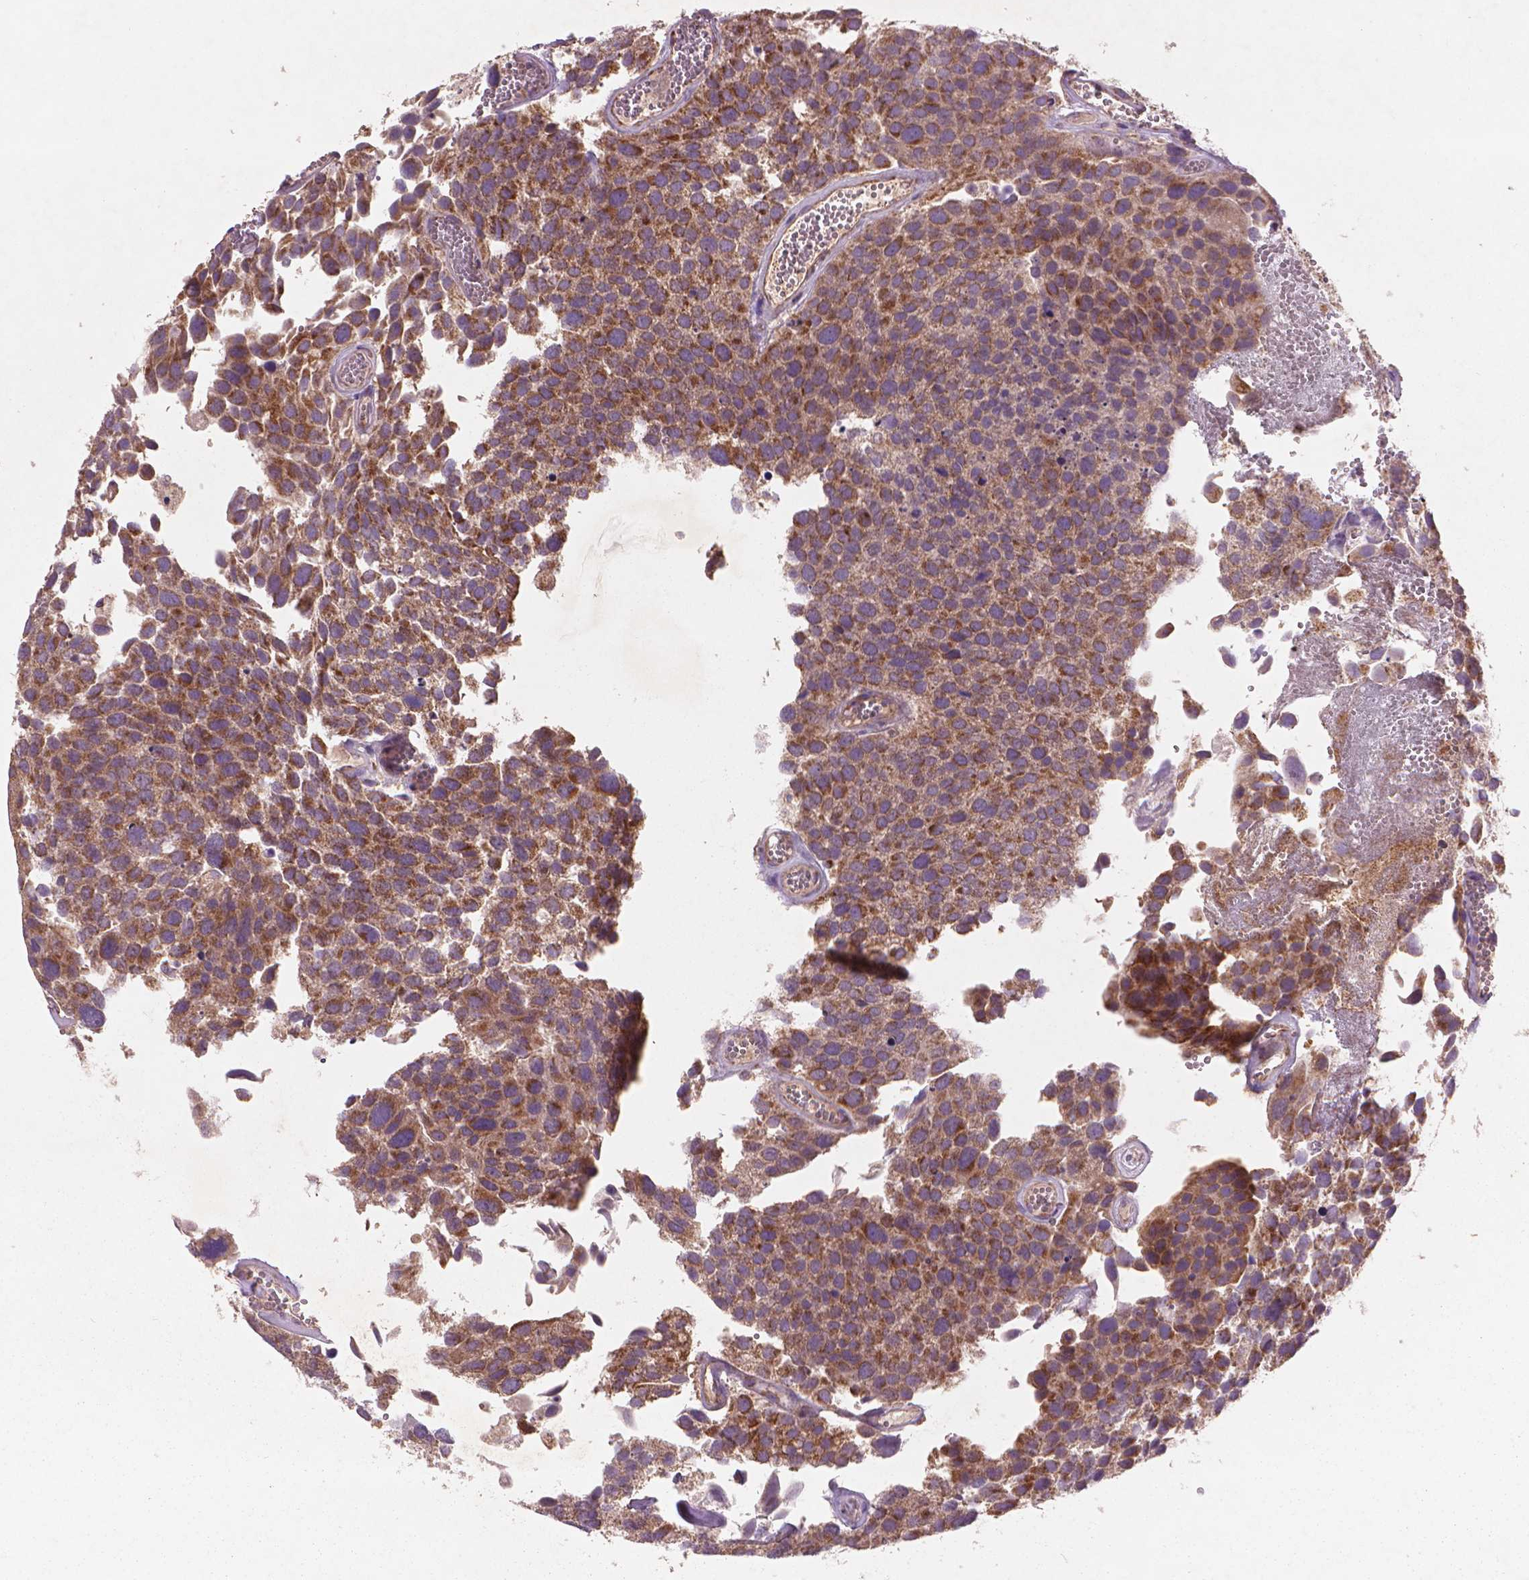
{"staining": {"intensity": "moderate", "quantity": "25%-75%", "location": "cytoplasmic/membranous"}, "tissue": "urothelial cancer", "cell_type": "Tumor cells", "image_type": "cancer", "snomed": [{"axis": "morphology", "description": "Urothelial carcinoma, Low grade"}, {"axis": "topography", "description": "Urinary bladder"}], "caption": "Tumor cells exhibit medium levels of moderate cytoplasmic/membranous expression in approximately 25%-75% of cells in urothelial carcinoma (low-grade). (IHC, brightfield microscopy, high magnification).", "gene": "NLRX1", "patient": {"sex": "female", "age": 69}}